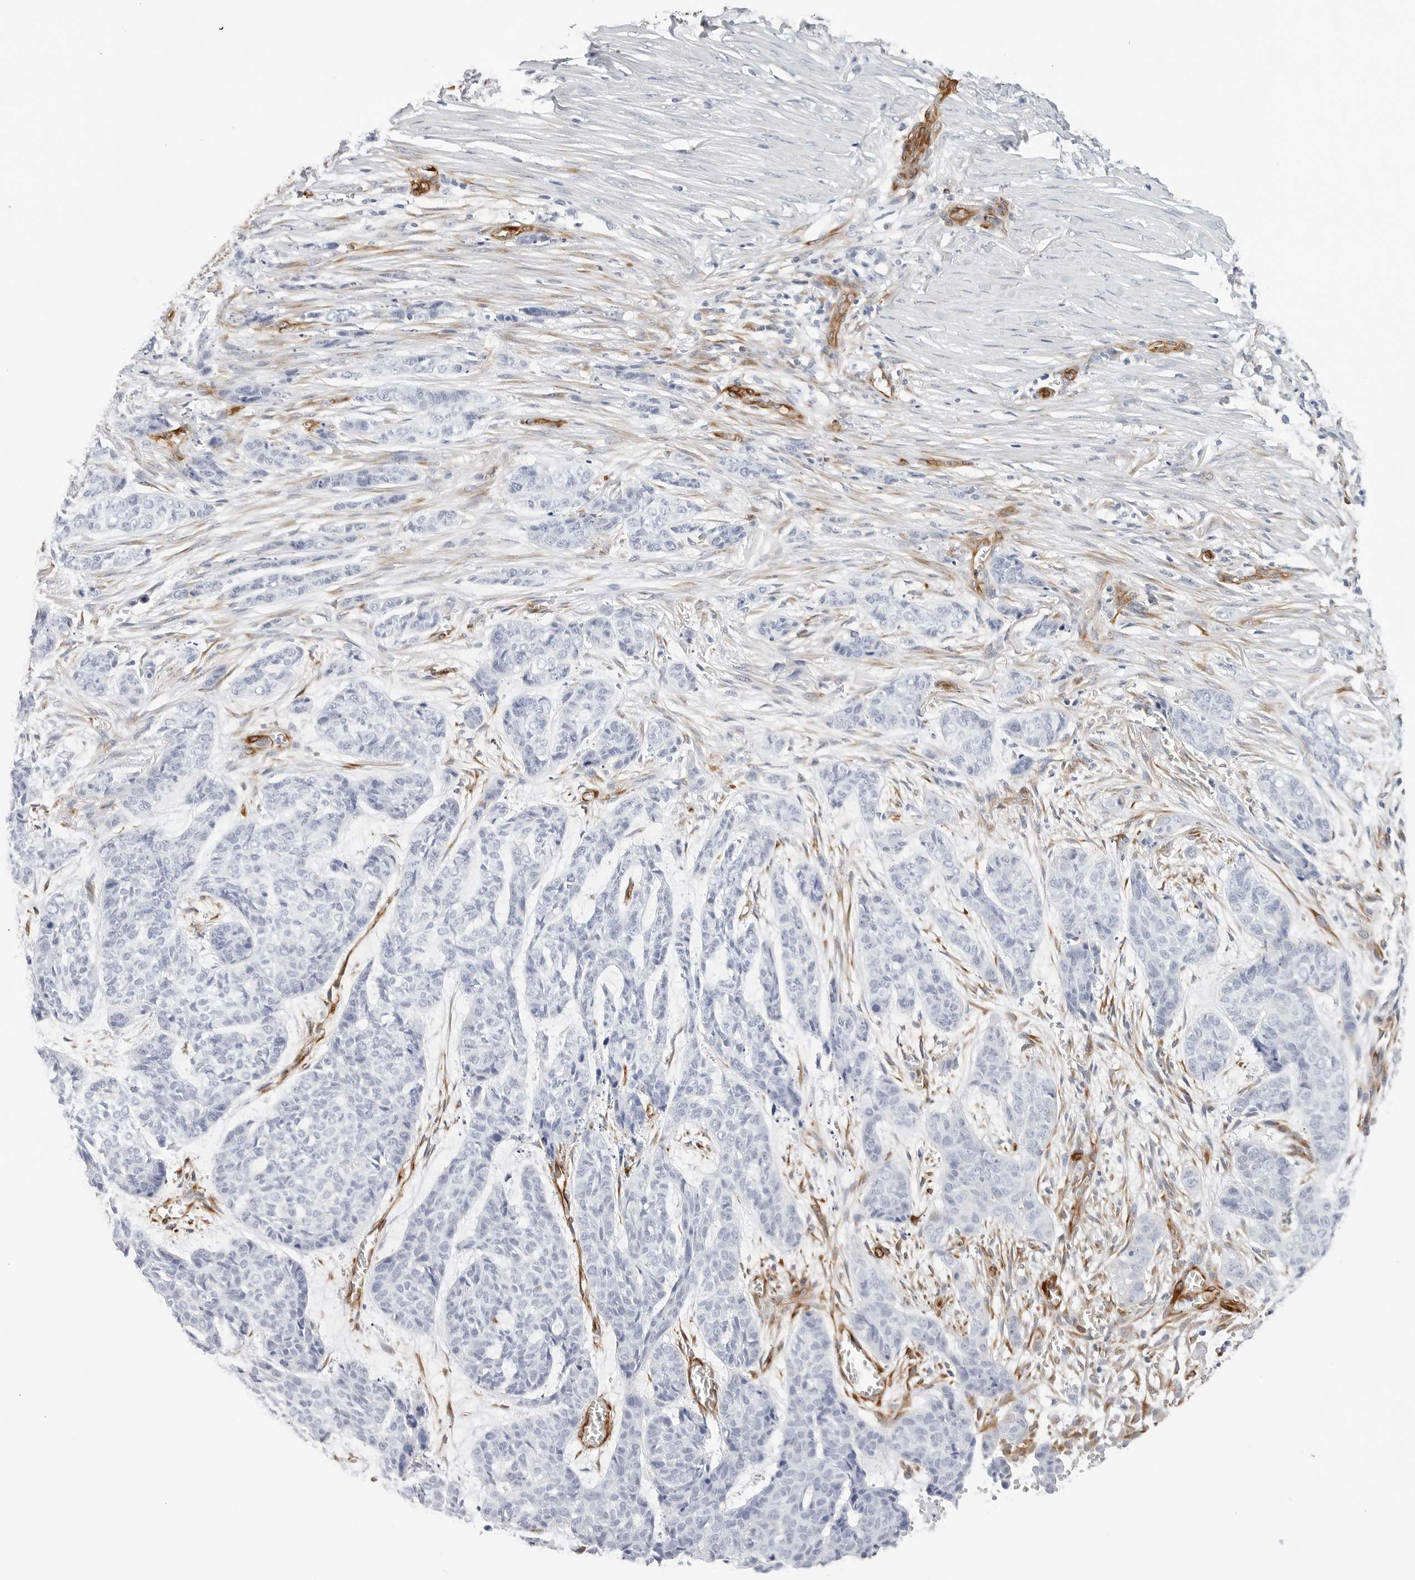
{"staining": {"intensity": "negative", "quantity": "none", "location": "none"}, "tissue": "skin cancer", "cell_type": "Tumor cells", "image_type": "cancer", "snomed": [{"axis": "morphology", "description": "Basal cell carcinoma"}, {"axis": "topography", "description": "Skin"}], "caption": "The photomicrograph displays no staining of tumor cells in basal cell carcinoma (skin).", "gene": "NES", "patient": {"sex": "female", "age": 64}}